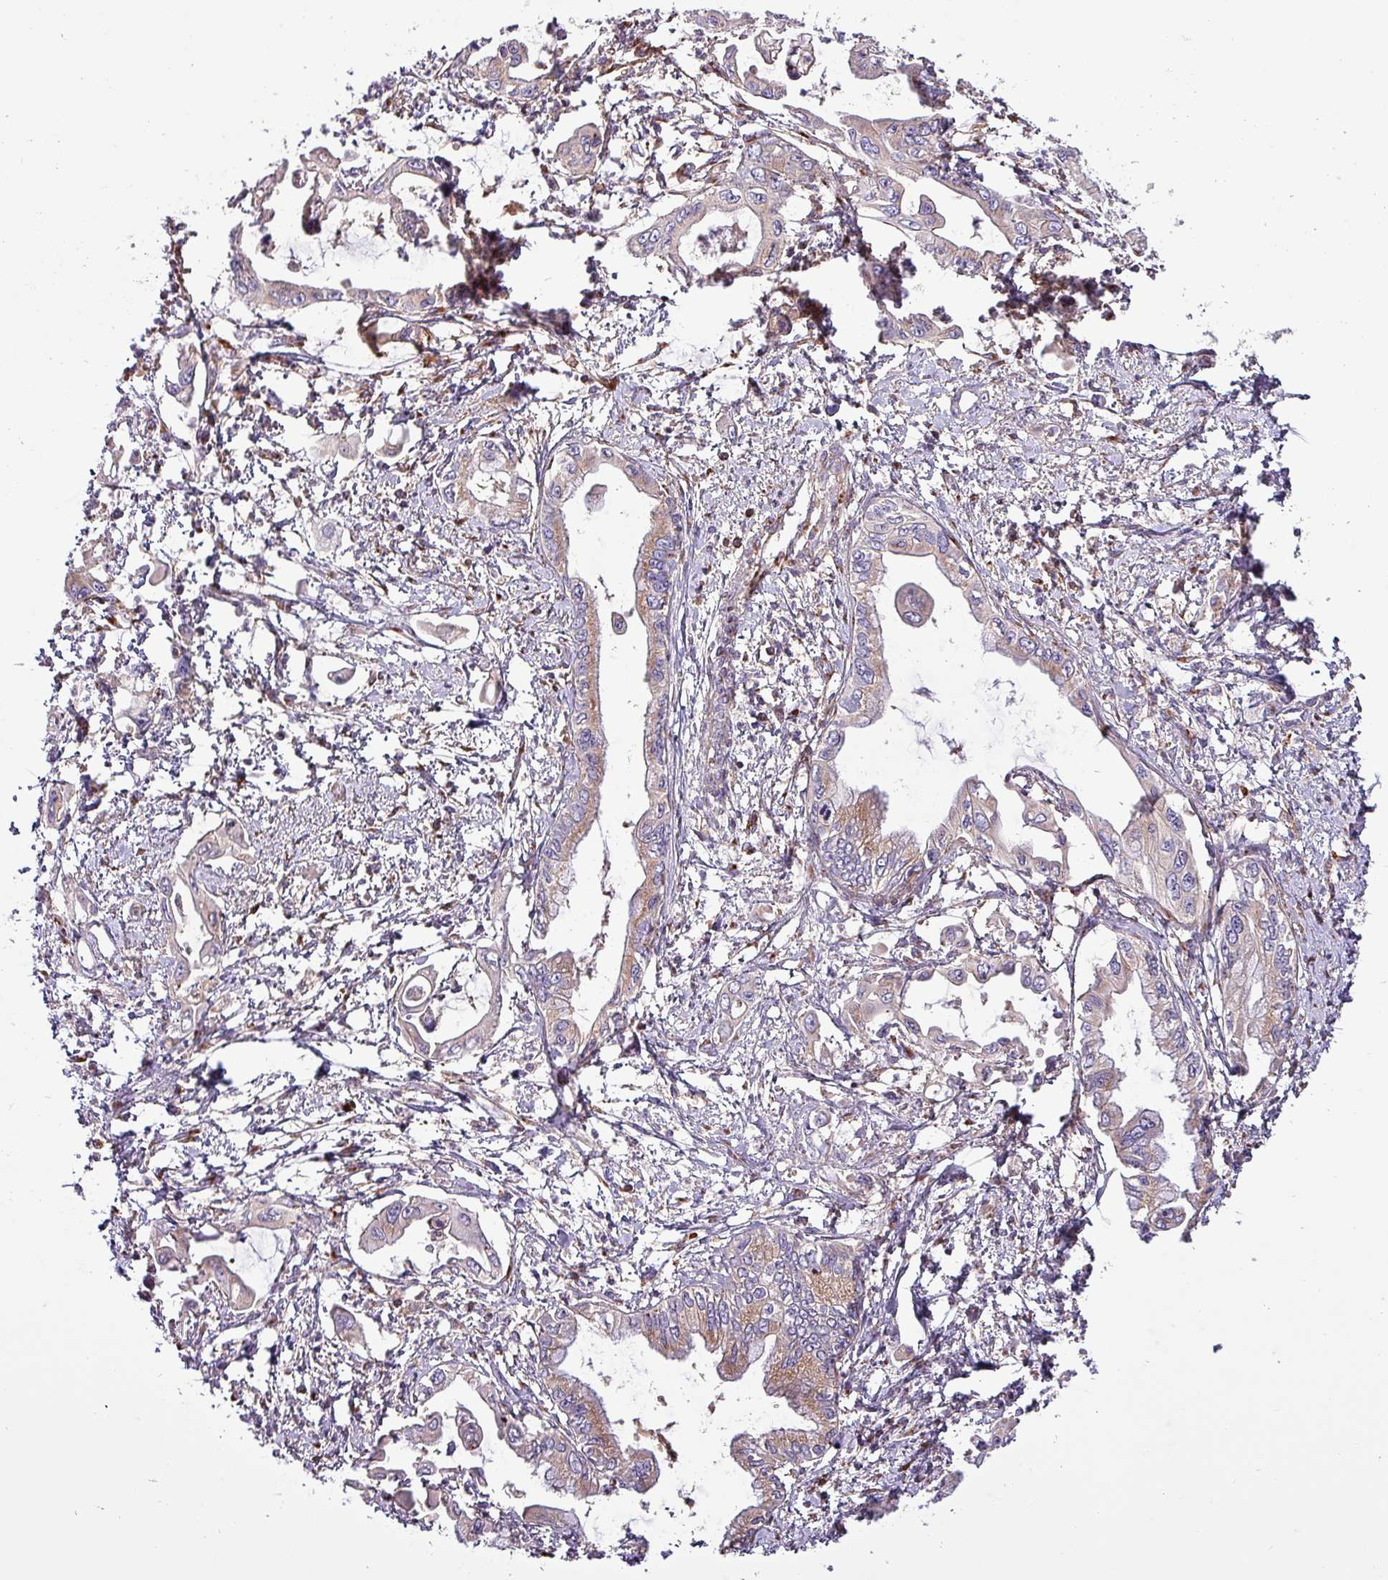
{"staining": {"intensity": "weak", "quantity": "25%-75%", "location": "cytoplasmic/membranous"}, "tissue": "pancreatic cancer", "cell_type": "Tumor cells", "image_type": "cancer", "snomed": [{"axis": "morphology", "description": "Adenocarcinoma, NOS"}, {"axis": "topography", "description": "Pancreas"}], "caption": "An immunohistochemistry micrograph of neoplastic tissue is shown. Protein staining in brown shows weak cytoplasmic/membranous positivity in adenocarcinoma (pancreatic) within tumor cells.", "gene": "VAMP4", "patient": {"sex": "male", "age": 61}}